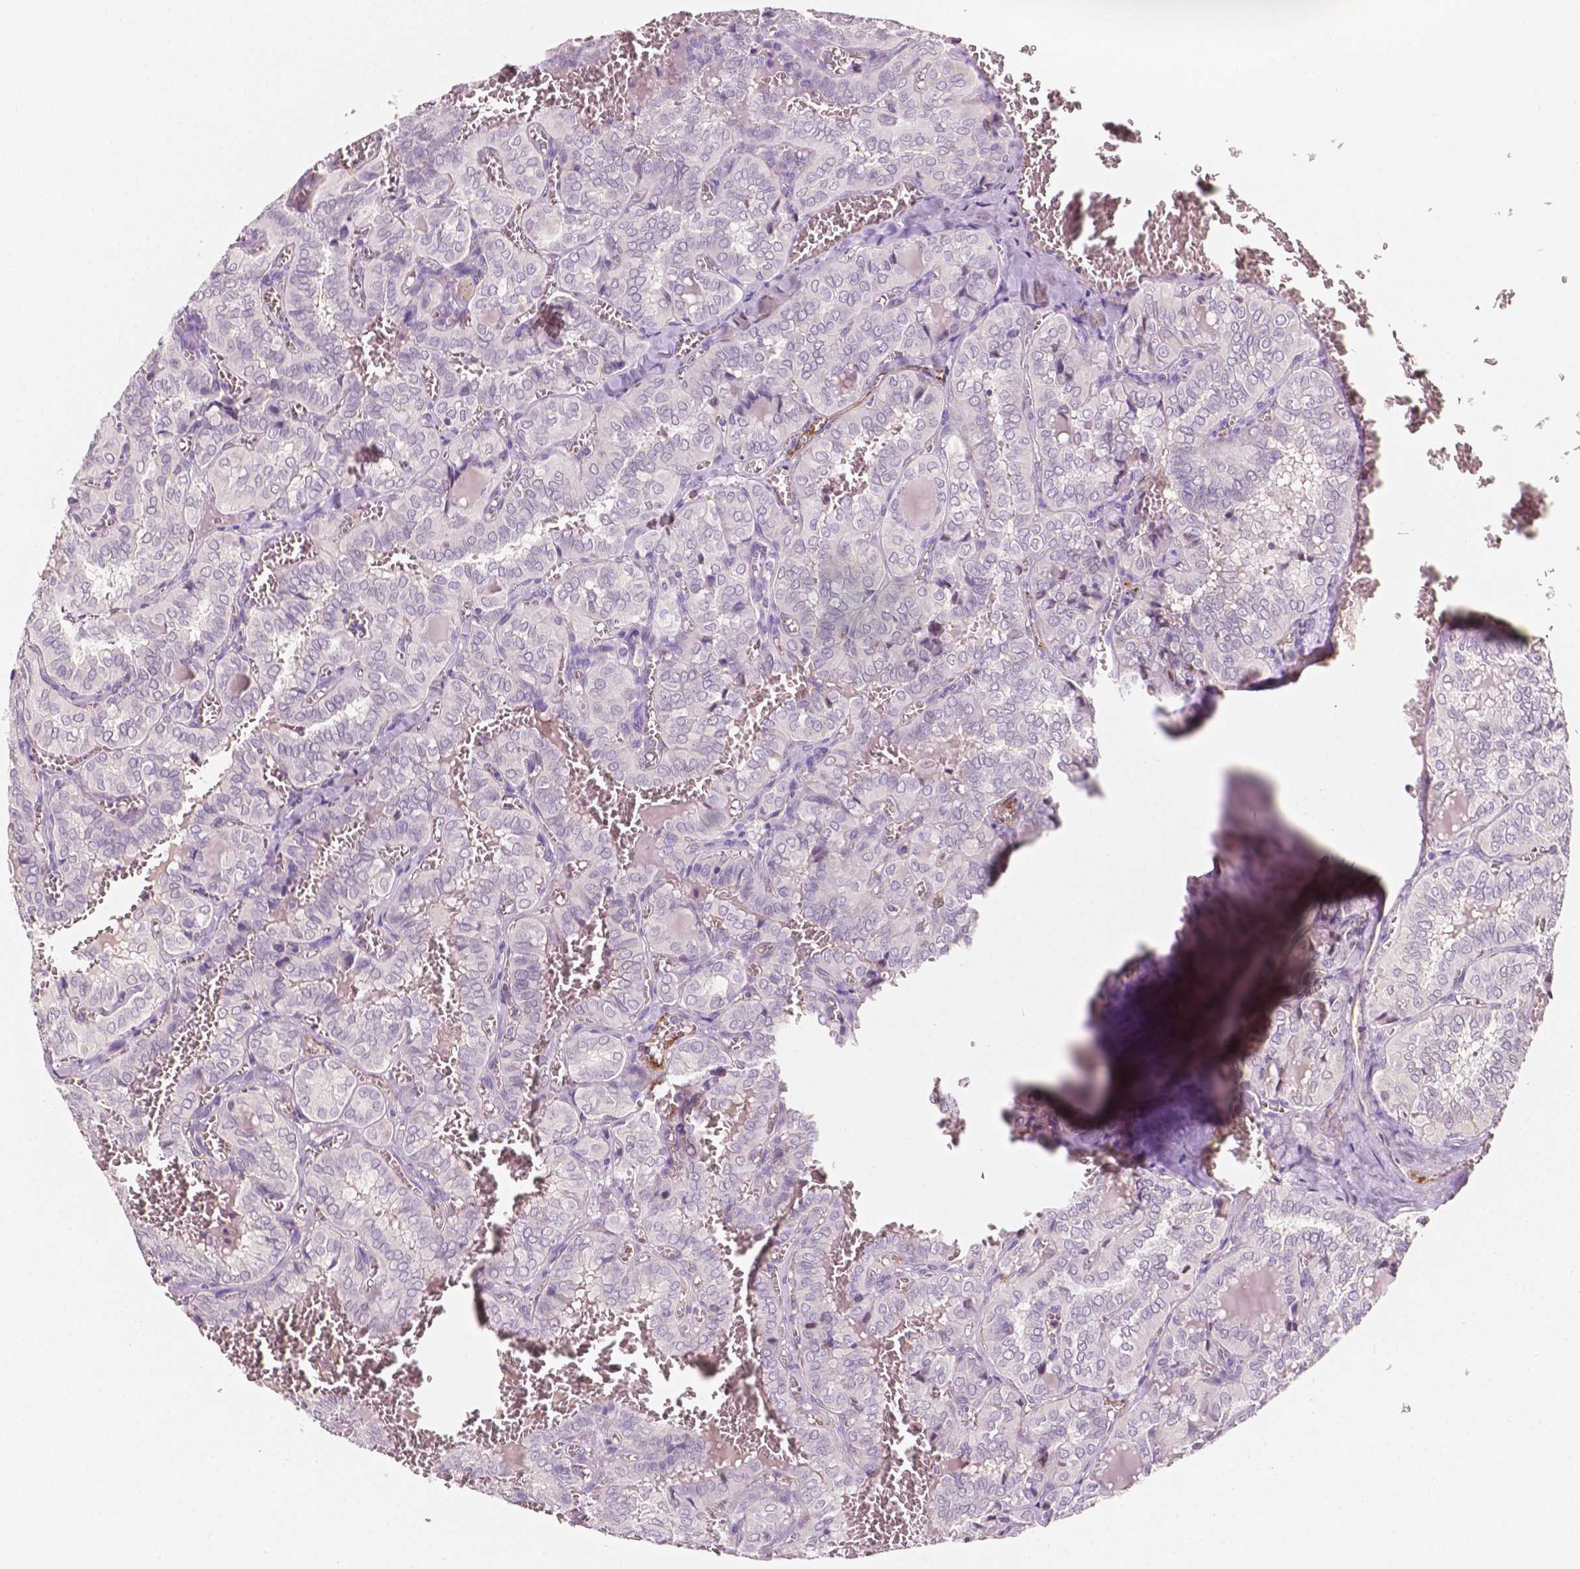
{"staining": {"intensity": "negative", "quantity": "none", "location": "none"}, "tissue": "thyroid cancer", "cell_type": "Tumor cells", "image_type": "cancer", "snomed": [{"axis": "morphology", "description": "Papillary adenocarcinoma, NOS"}, {"axis": "topography", "description": "Thyroid gland"}], "caption": "An immunohistochemistry (IHC) image of thyroid cancer is shown. There is no staining in tumor cells of thyroid cancer.", "gene": "SLC22A4", "patient": {"sex": "female", "age": 41}}